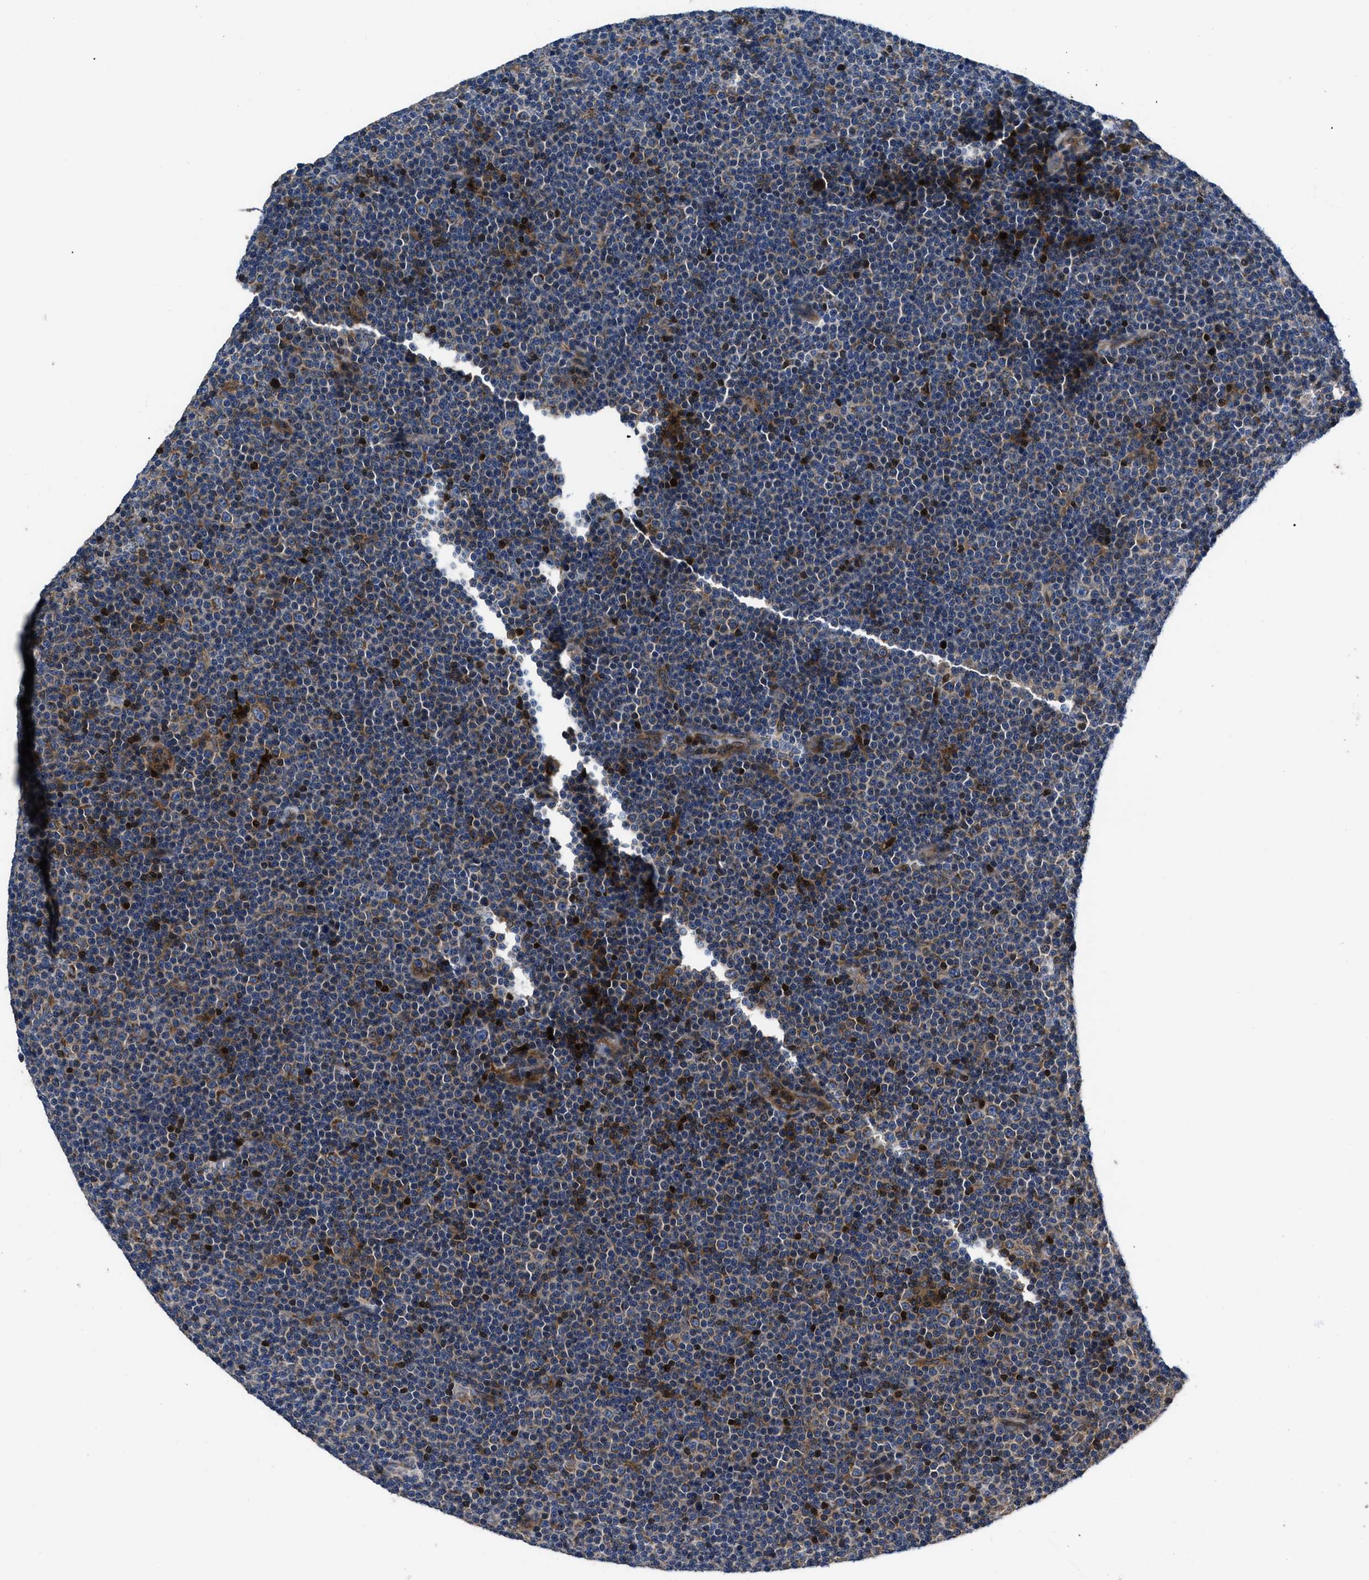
{"staining": {"intensity": "moderate", "quantity": ">75%", "location": "cytoplasmic/membranous,nuclear"}, "tissue": "lymphoma", "cell_type": "Tumor cells", "image_type": "cancer", "snomed": [{"axis": "morphology", "description": "Malignant lymphoma, non-Hodgkin's type, Low grade"}, {"axis": "topography", "description": "Lymph node"}], "caption": "This micrograph shows immunohistochemistry staining of human malignant lymphoma, non-Hodgkin's type (low-grade), with medium moderate cytoplasmic/membranous and nuclear positivity in approximately >75% of tumor cells.", "gene": "YBEY", "patient": {"sex": "female", "age": 67}}